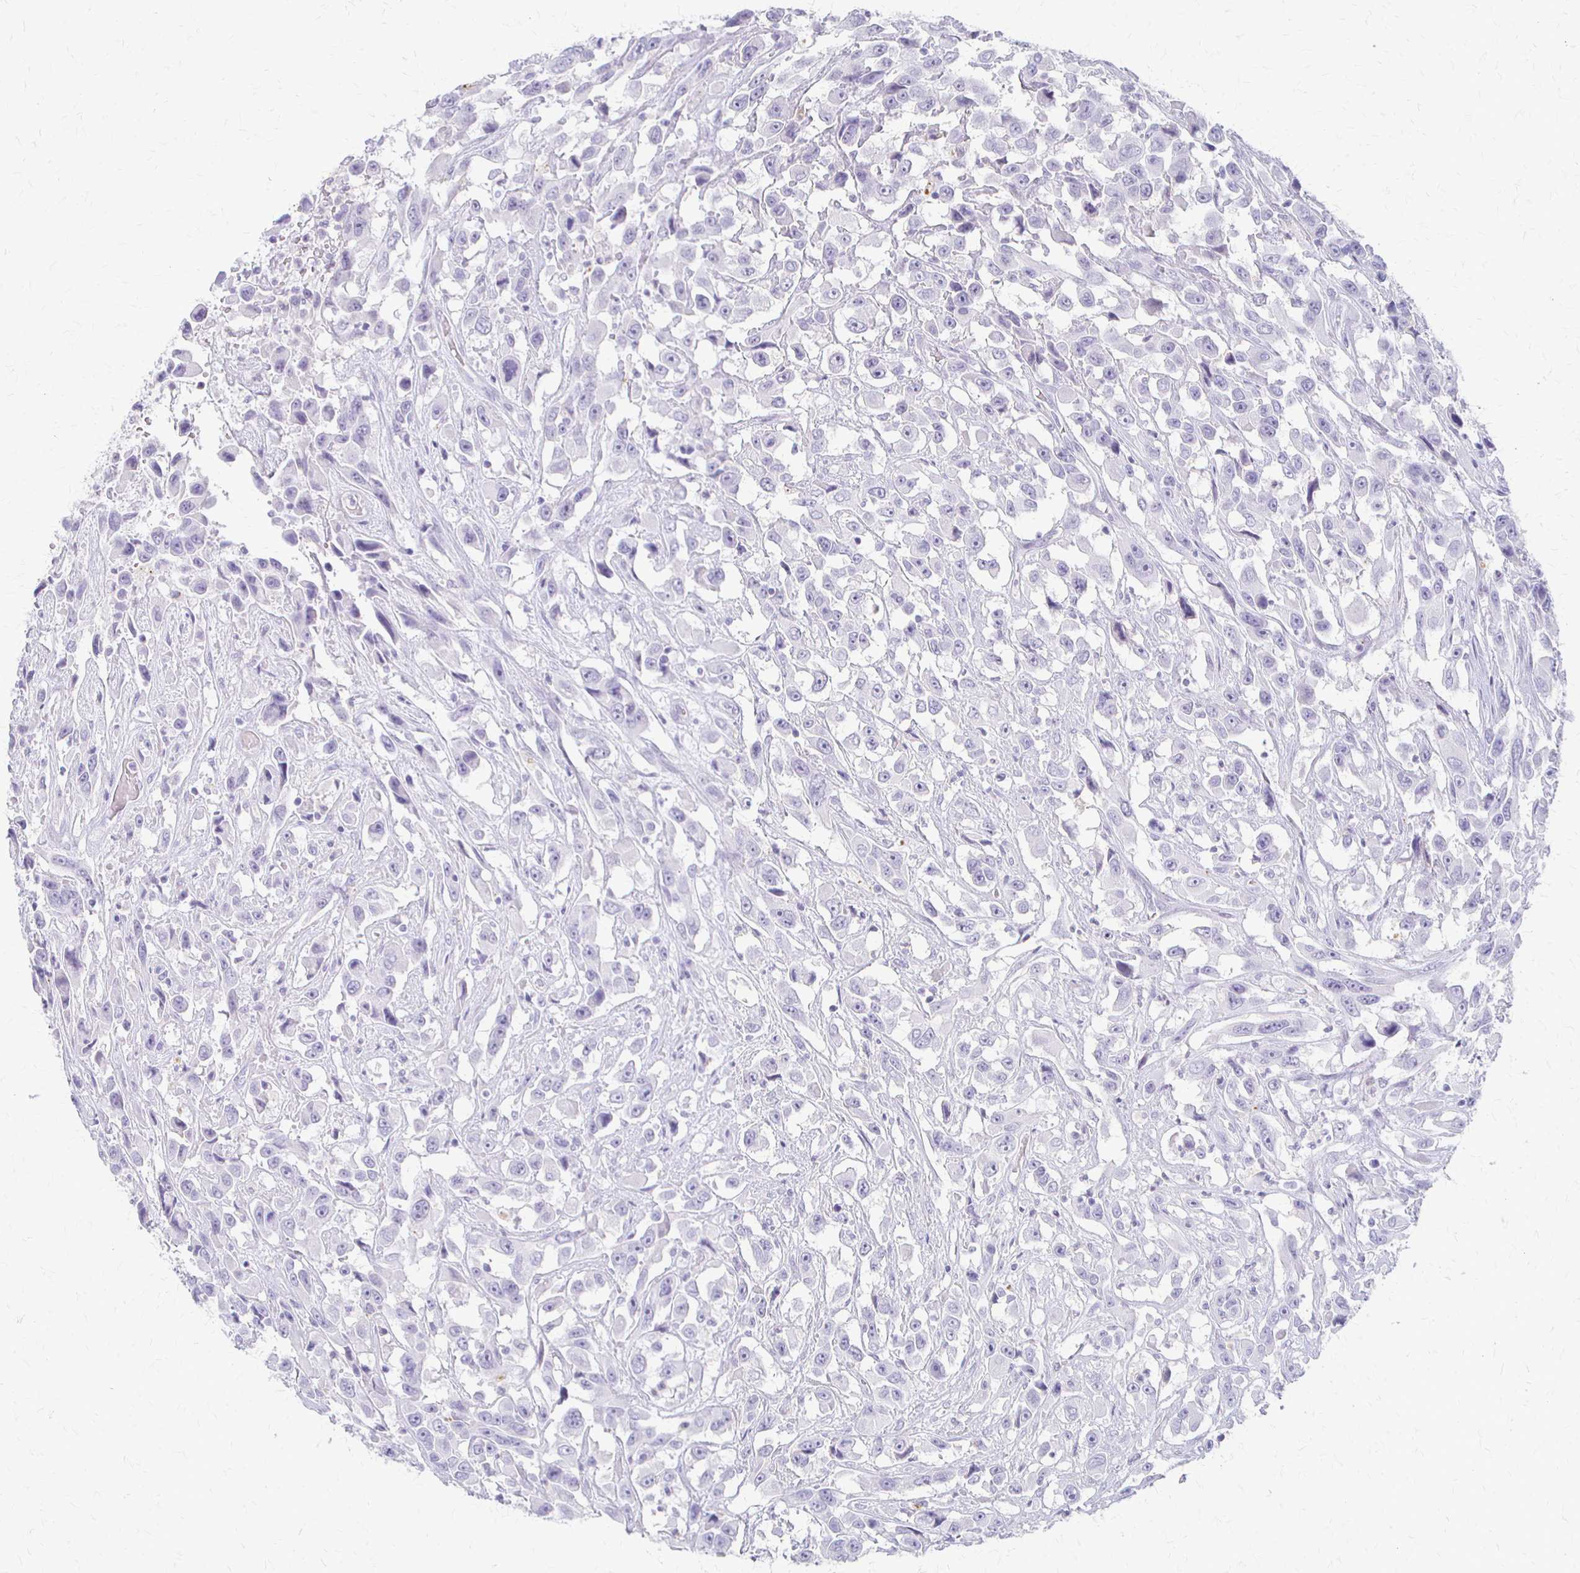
{"staining": {"intensity": "negative", "quantity": "none", "location": "none"}, "tissue": "urothelial cancer", "cell_type": "Tumor cells", "image_type": "cancer", "snomed": [{"axis": "morphology", "description": "Urothelial carcinoma, High grade"}, {"axis": "topography", "description": "Urinary bladder"}], "caption": "This histopathology image is of urothelial cancer stained with immunohistochemistry to label a protein in brown with the nuclei are counter-stained blue. There is no staining in tumor cells.", "gene": "ACP5", "patient": {"sex": "male", "age": 53}}